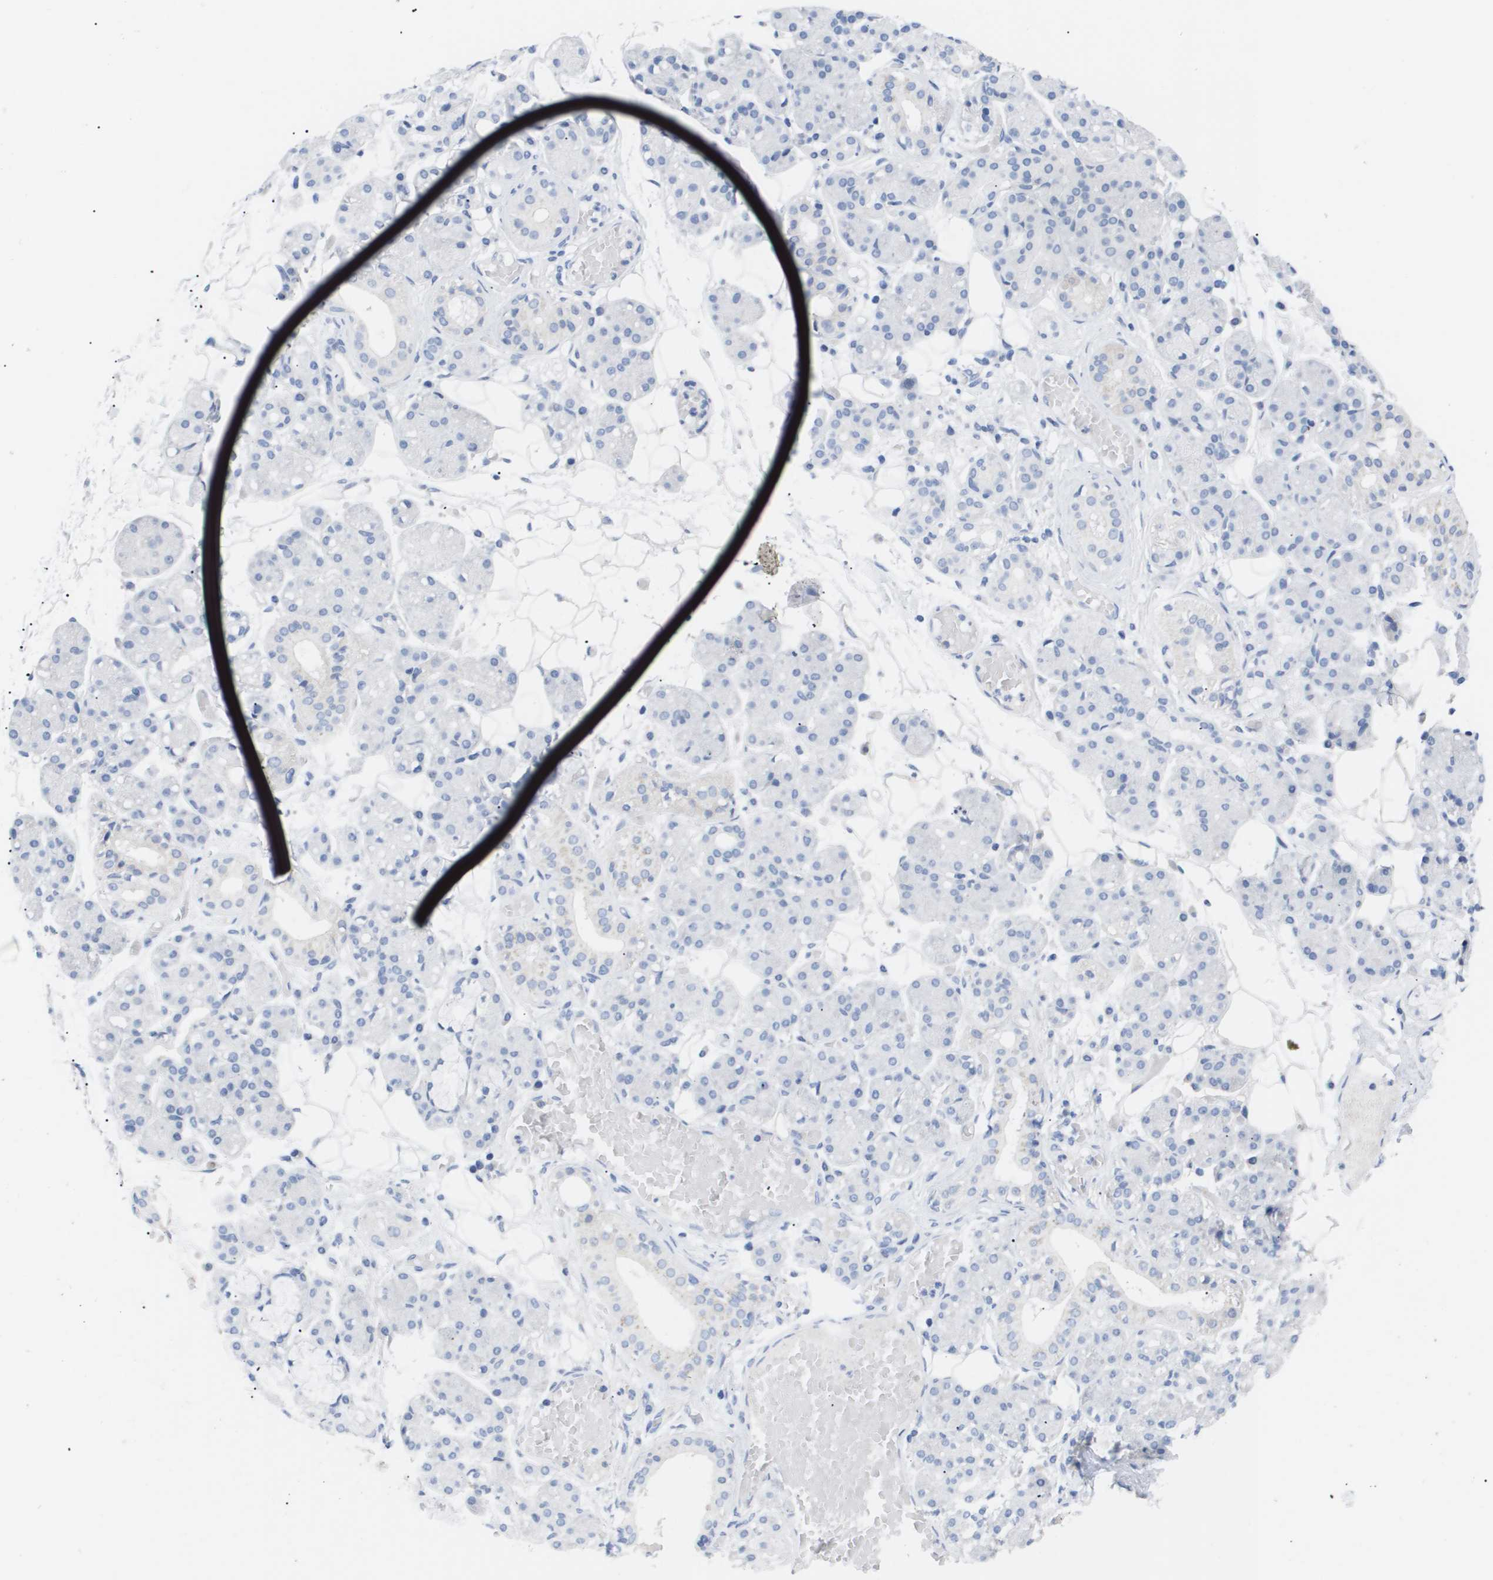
{"staining": {"intensity": "negative", "quantity": "none", "location": "none"}, "tissue": "salivary gland", "cell_type": "Glandular cells", "image_type": "normal", "snomed": [{"axis": "morphology", "description": "Normal tissue, NOS"}, {"axis": "topography", "description": "Salivary gland"}], "caption": "Micrograph shows no protein expression in glandular cells of unremarkable salivary gland. (Immunohistochemistry (ihc), brightfield microscopy, high magnification).", "gene": "CAV3", "patient": {"sex": "male", "age": 63}}